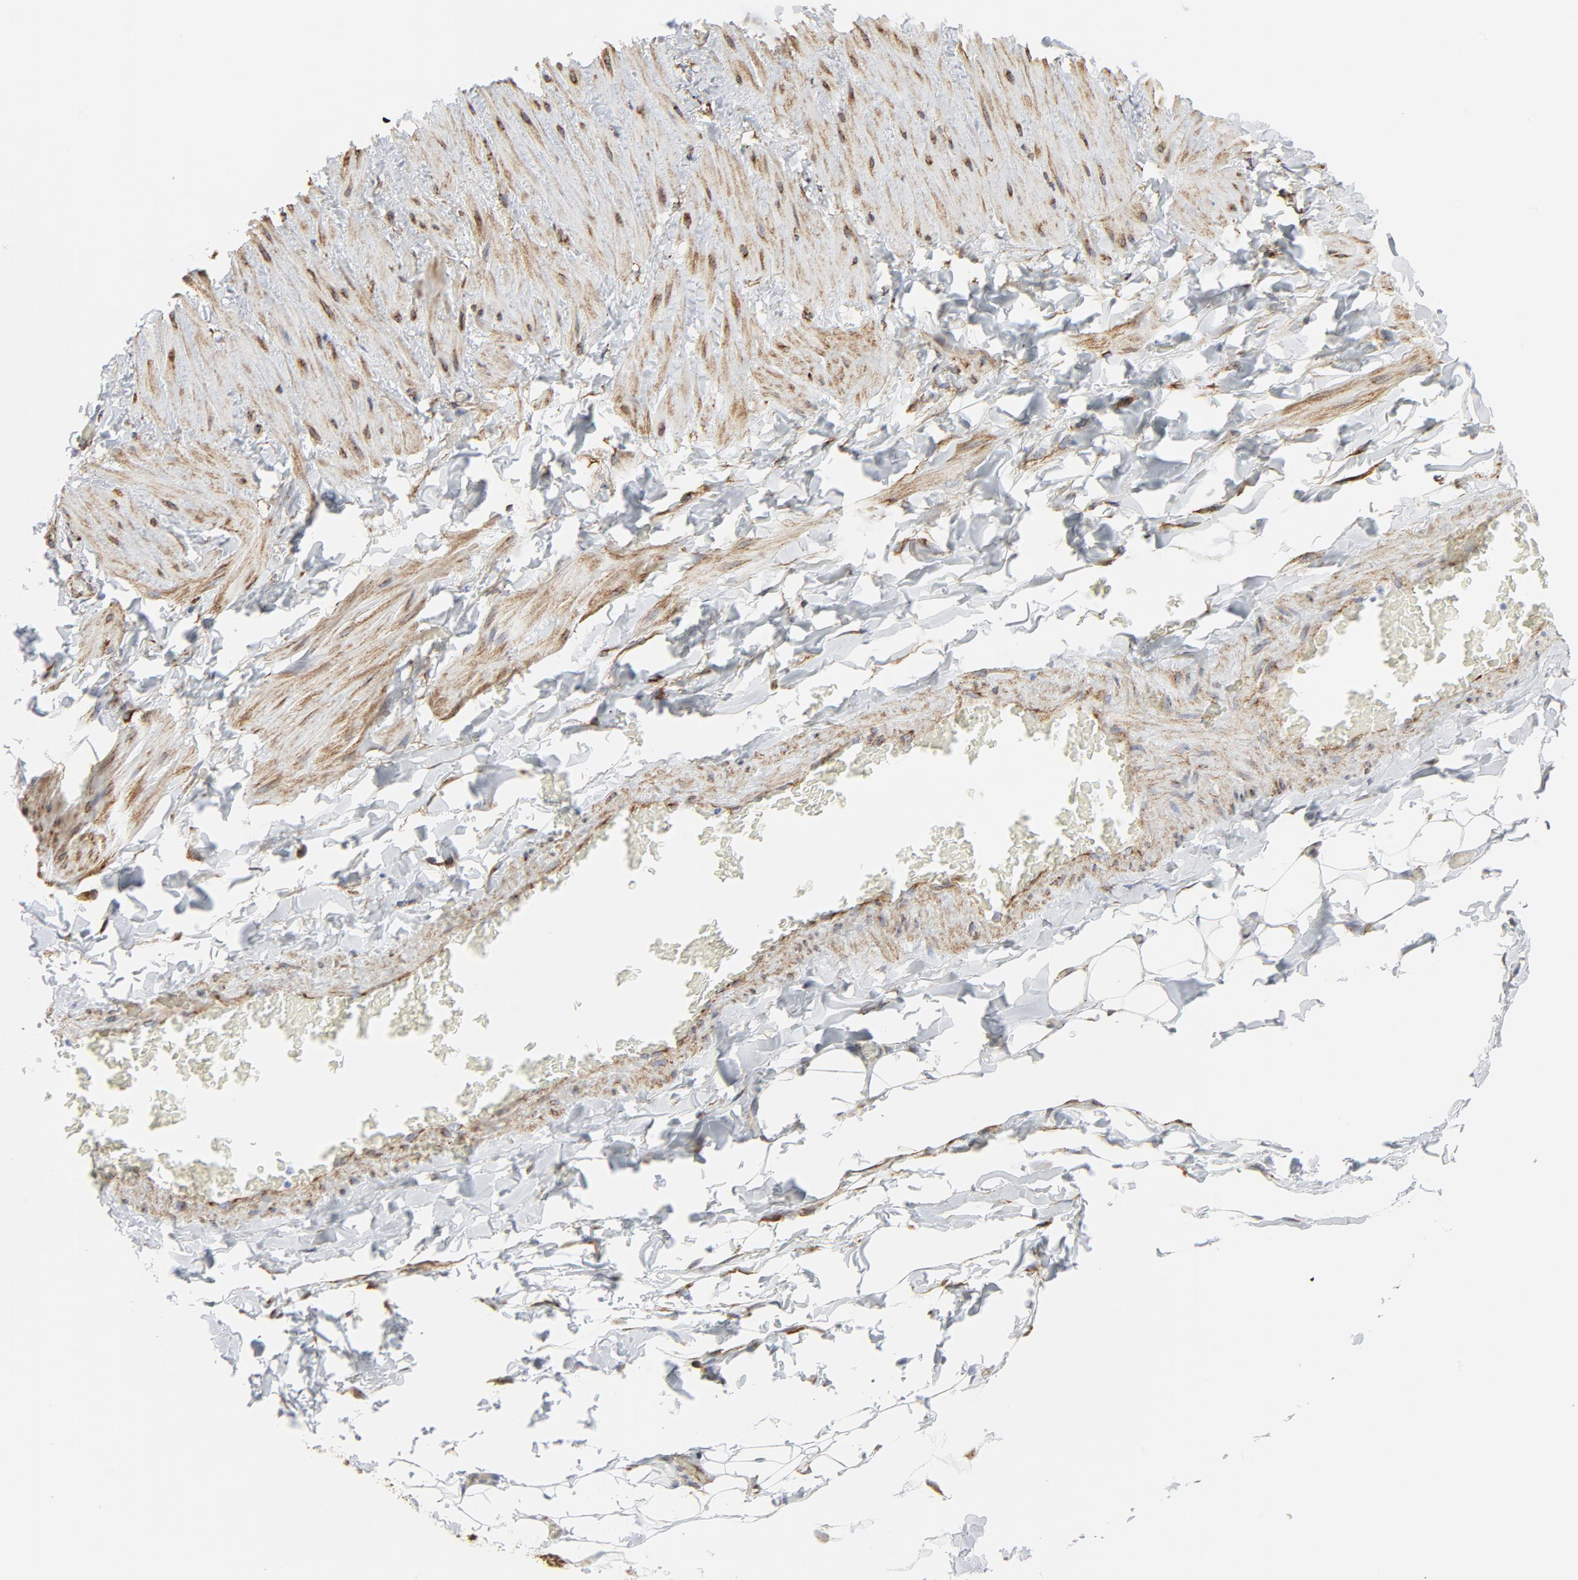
{"staining": {"intensity": "negative", "quantity": "none", "location": "none"}, "tissue": "adipose tissue", "cell_type": "Adipocytes", "image_type": "normal", "snomed": [{"axis": "morphology", "description": "Normal tissue, NOS"}, {"axis": "topography", "description": "Soft tissue"}], "caption": "An IHC micrograph of normal adipose tissue is shown. There is no staining in adipocytes of adipose tissue.", "gene": "TUBB1", "patient": {"sex": "male", "age": 26}}